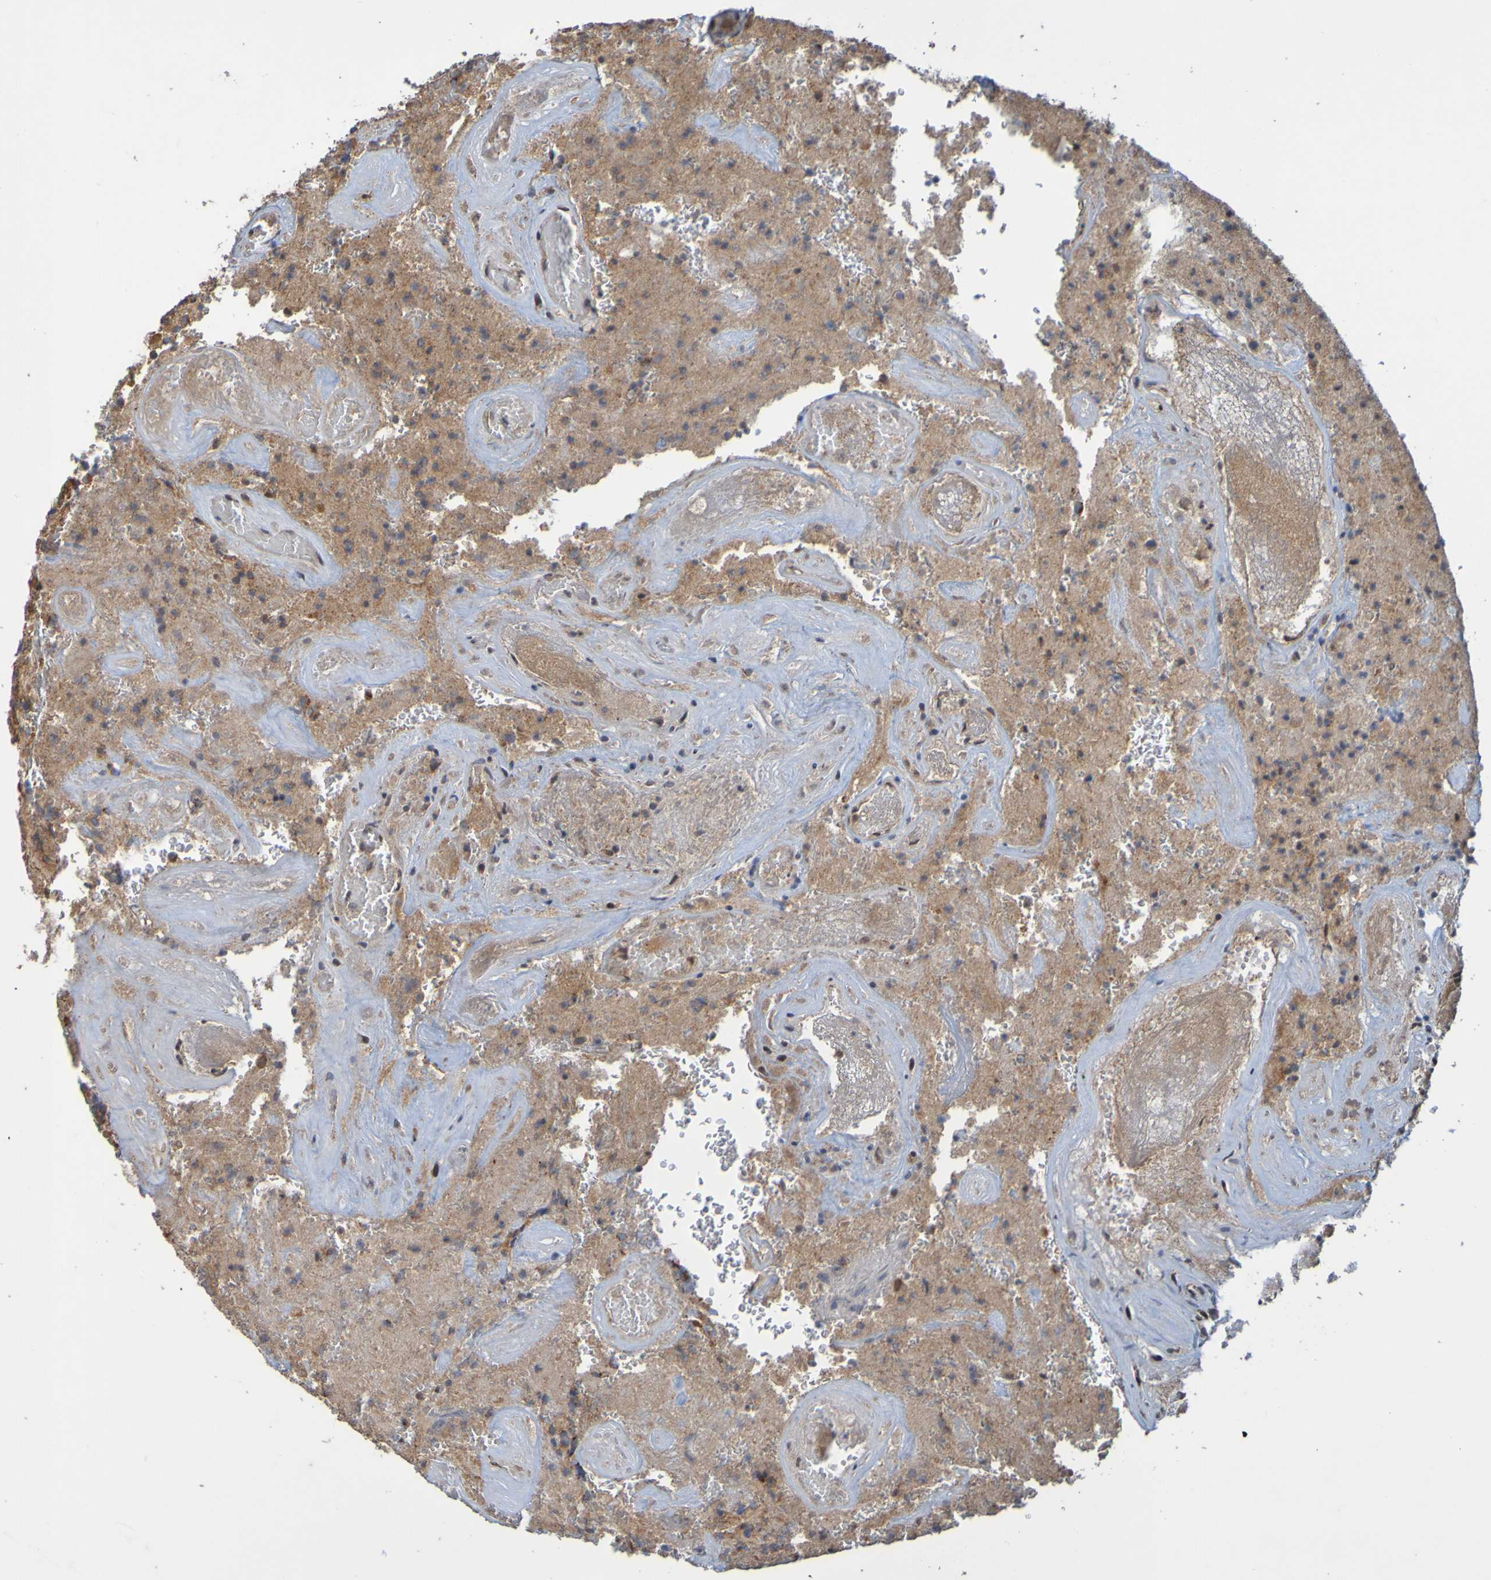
{"staining": {"intensity": "strong", "quantity": "<25%", "location": "cytoplasmic/membranous"}, "tissue": "glioma", "cell_type": "Tumor cells", "image_type": "cancer", "snomed": [{"axis": "morphology", "description": "Glioma, malignant, High grade"}, {"axis": "topography", "description": "Brain"}], "caption": "Immunohistochemistry (IHC) (DAB) staining of human glioma exhibits strong cytoplasmic/membranous protein positivity in about <25% of tumor cells. Using DAB (3,3'-diaminobenzidine) (brown) and hematoxylin (blue) stains, captured at high magnification using brightfield microscopy.", "gene": "TMBIM1", "patient": {"sex": "male", "age": 71}}